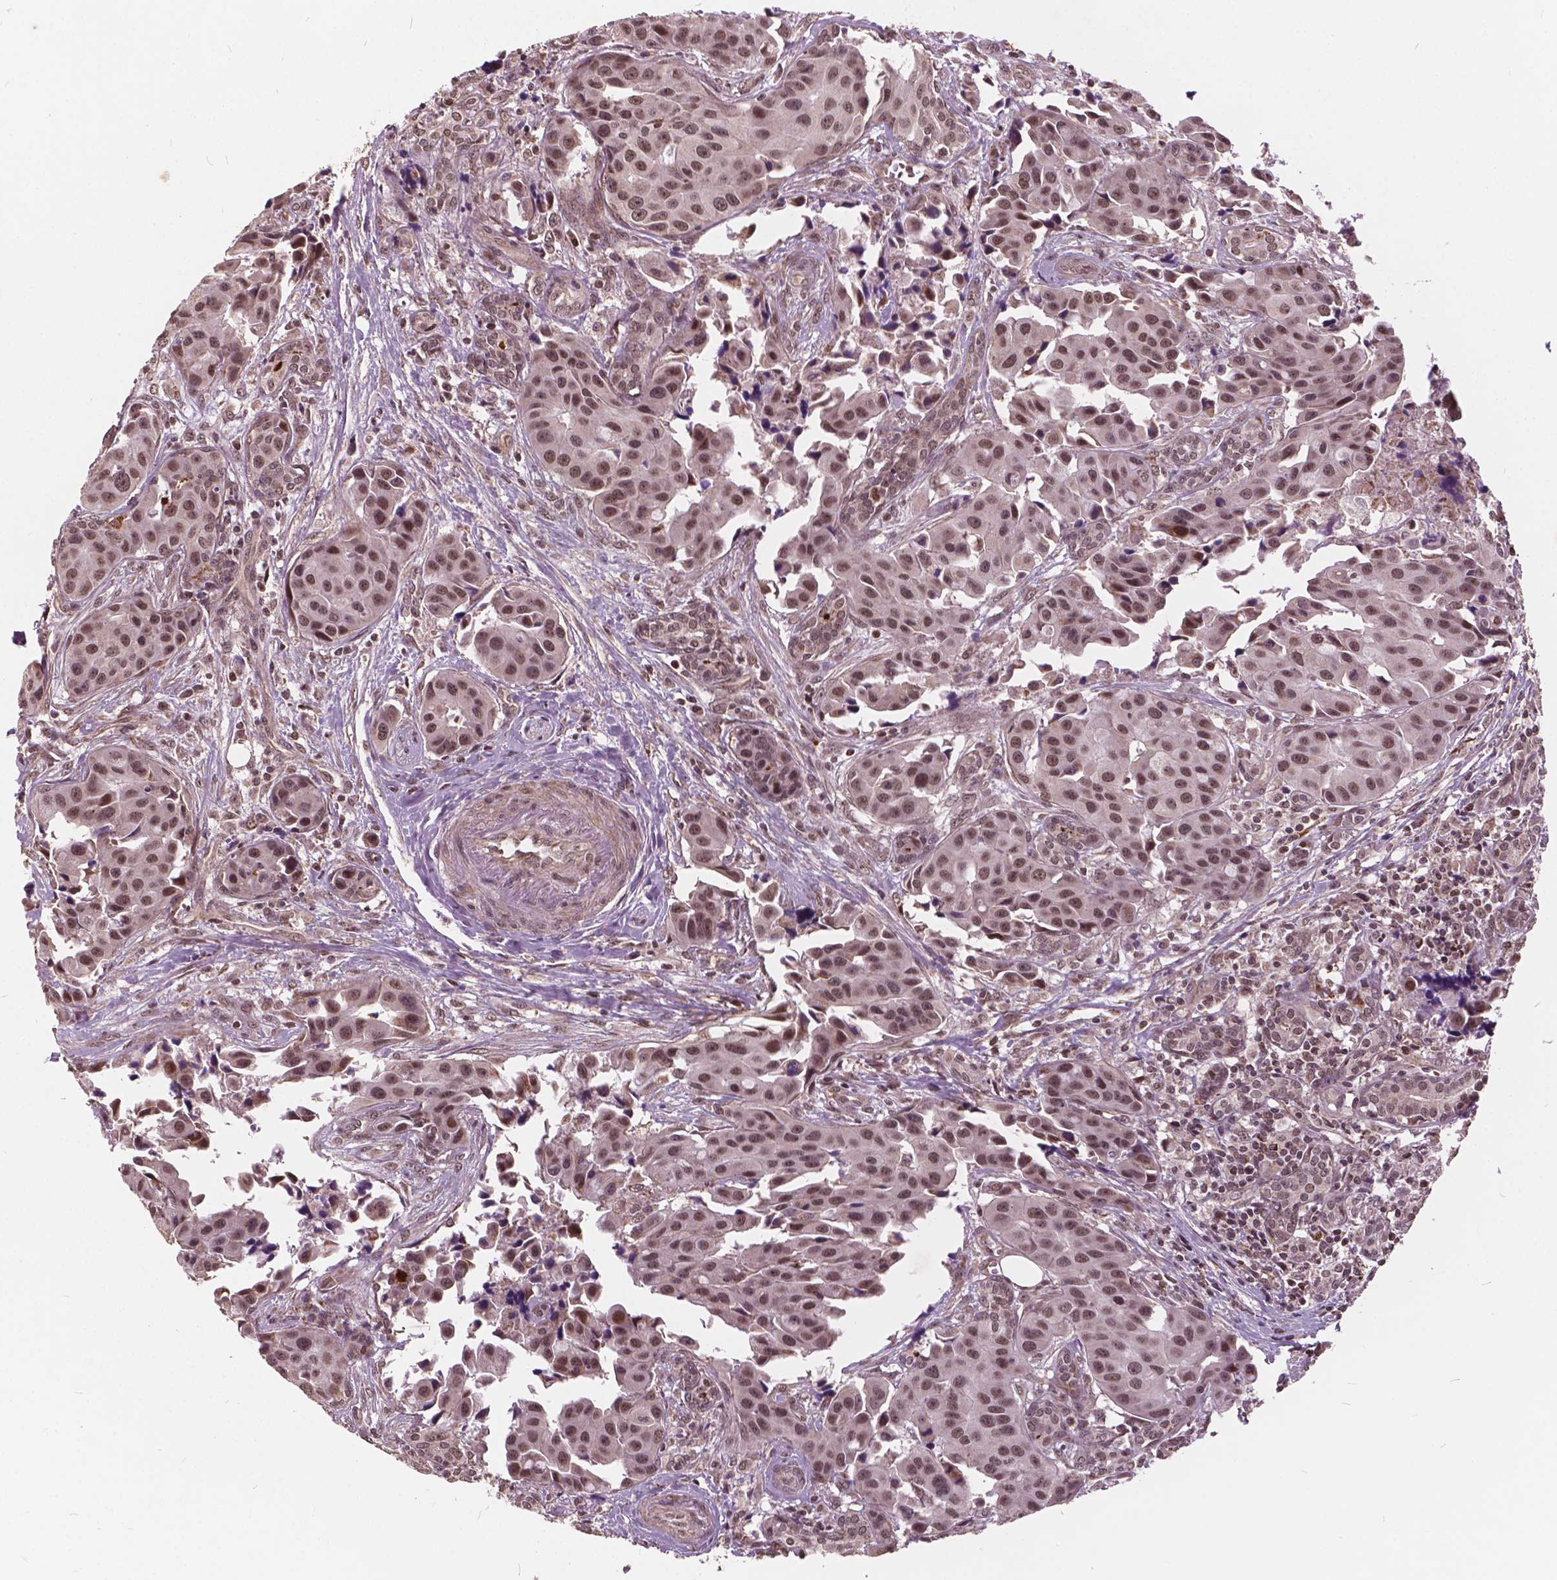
{"staining": {"intensity": "moderate", "quantity": ">75%", "location": "nuclear"}, "tissue": "head and neck cancer", "cell_type": "Tumor cells", "image_type": "cancer", "snomed": [{"axis": "morphology", "description": "Adenocarcinoma, NOS"}, {"axis": "topography", "description": "Head-Neck"}], "caption": "Immunohistochemistry staining of adenocarcinoma (head and neck), which demonstrates medium levels of moderate nuclear expression in about >75% of tumor cells indicating moderate nuclear protein expression. The staining was performed using DAB (3,3'-diaminobenzidine) (brown) for protein detection and nuclei were counterstained in hematoxylin (blue).", "gene": "GPS2", "patient": {"sex": "male", "age": 76}}